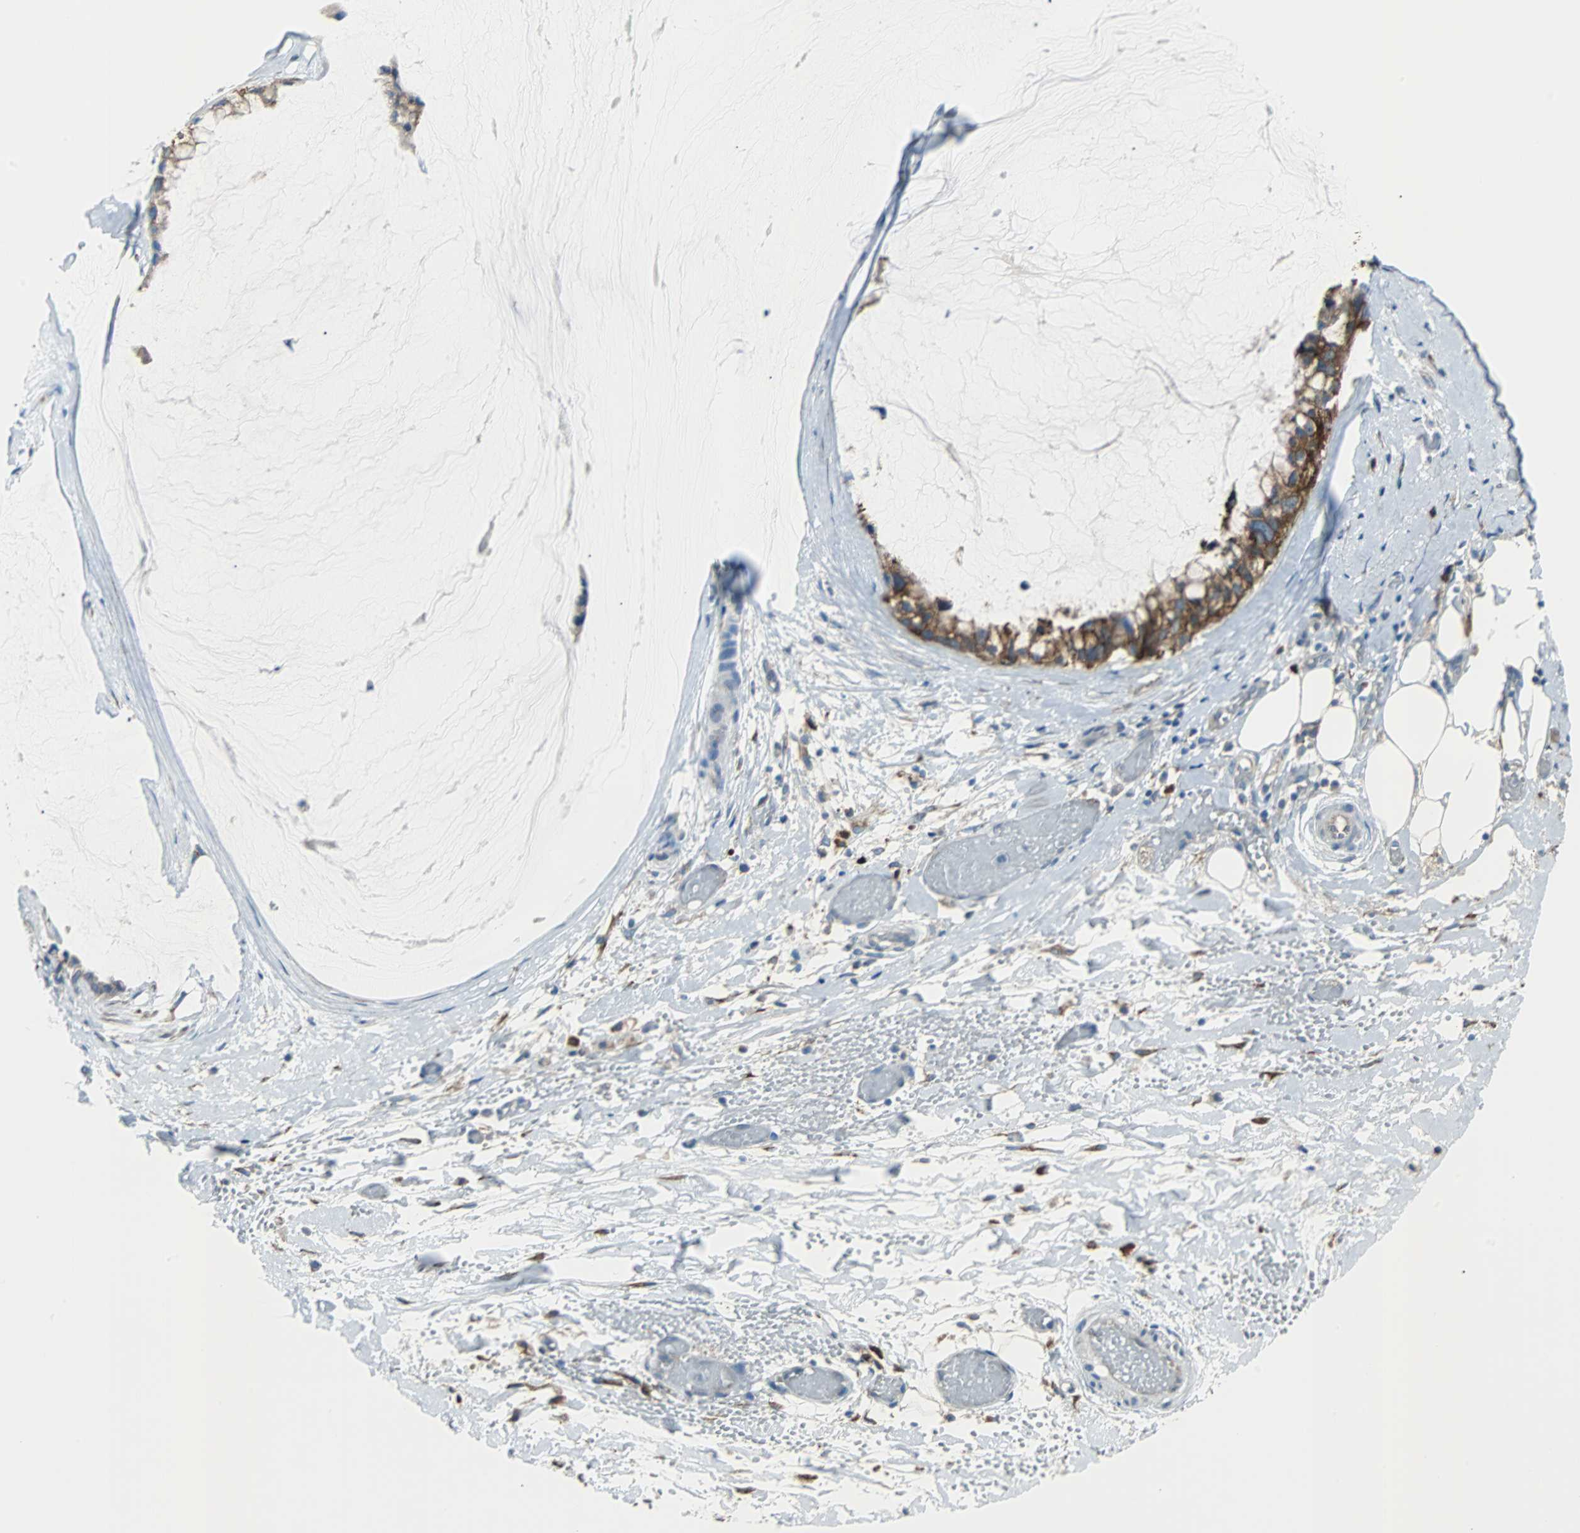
{"staining": {"intensity": "strong", "quantity": ">75%", "location": "cytoplasmic/membranous"}, "tissue": "ovarian cancer", "cell_type": "Tumor cells", "image_type": "cancer", "snomed": [{"axis": "morphology", "description": "Cystadenocarcinoma, mucinous, NOS"}, {"axis": "topography", "description": "Ovary"}], "caption": "Immunohistochemical staining of mucinous cystadenocarcinoma (ovarian) exhibits high levels of strong cytoplasmic/membranous positivity in approximately >75% of tumor cells. The protein of interest is shown in brown color, while the nuclei are stained blue.", "gene": "PDIA4", "patient": {"sex": "female", "age": 39}}